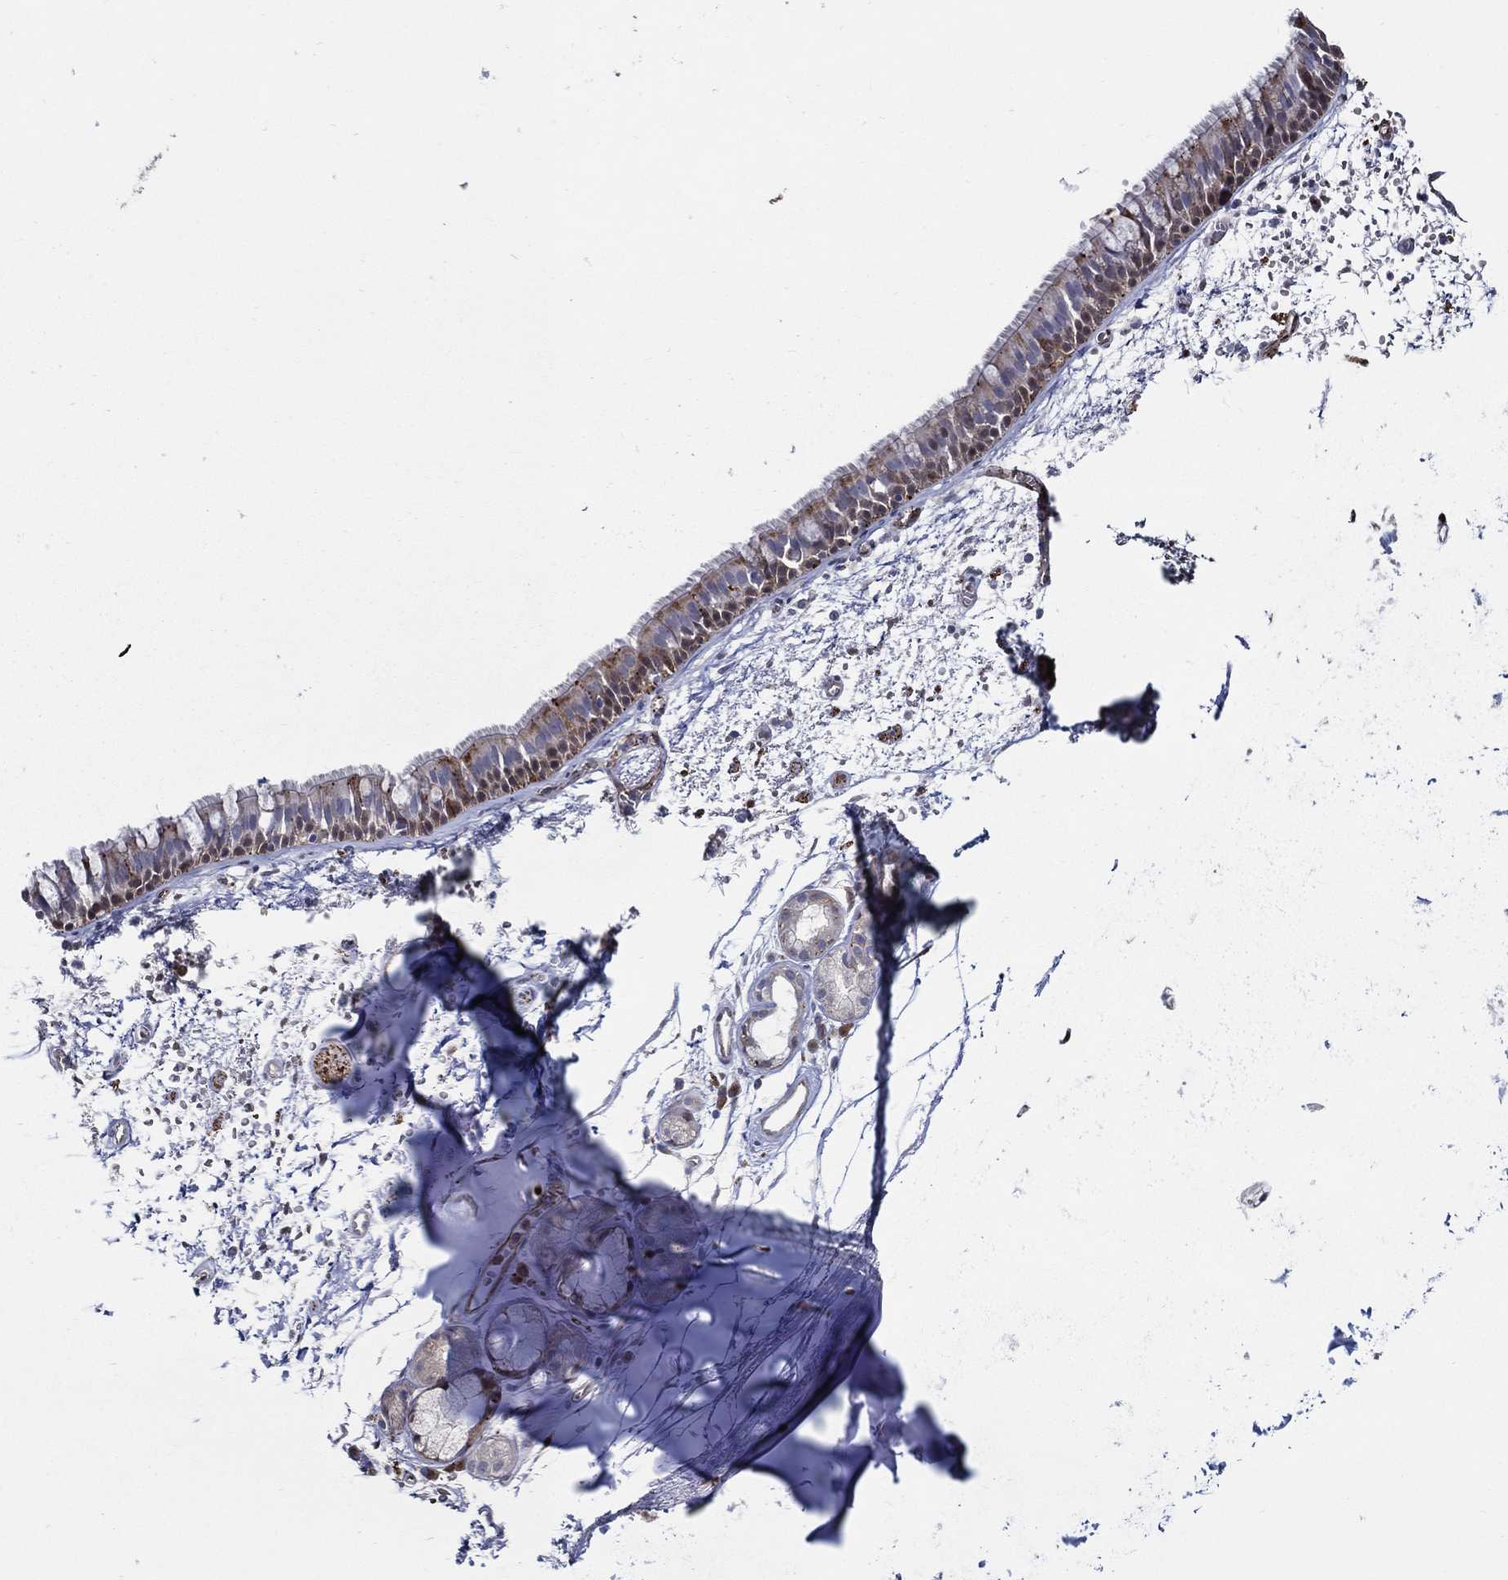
{"staining": {"intensity": "moderate", "quantity": "<25%", "location": "cytoplasmic/membranous"}, "tissue": "bronchus", "cell_type": "Respiratory epithelial cells", "image_type": "normal", "snomed": [{"axis": "morphology", "description": "Normal tissue, NOS"}, {"axis": "topography", "description": "Cartilage tissue"}, {"axis": "topography", "description": "Bronchus"}], "caption": "Respiratory epithelial cells show moderate cytoplasmic/membranous positivity in approximately <25% of cells in normal bronchus.", "gene": "ARHGAP11A", "patient": {"sex": "male", "age": 66}}